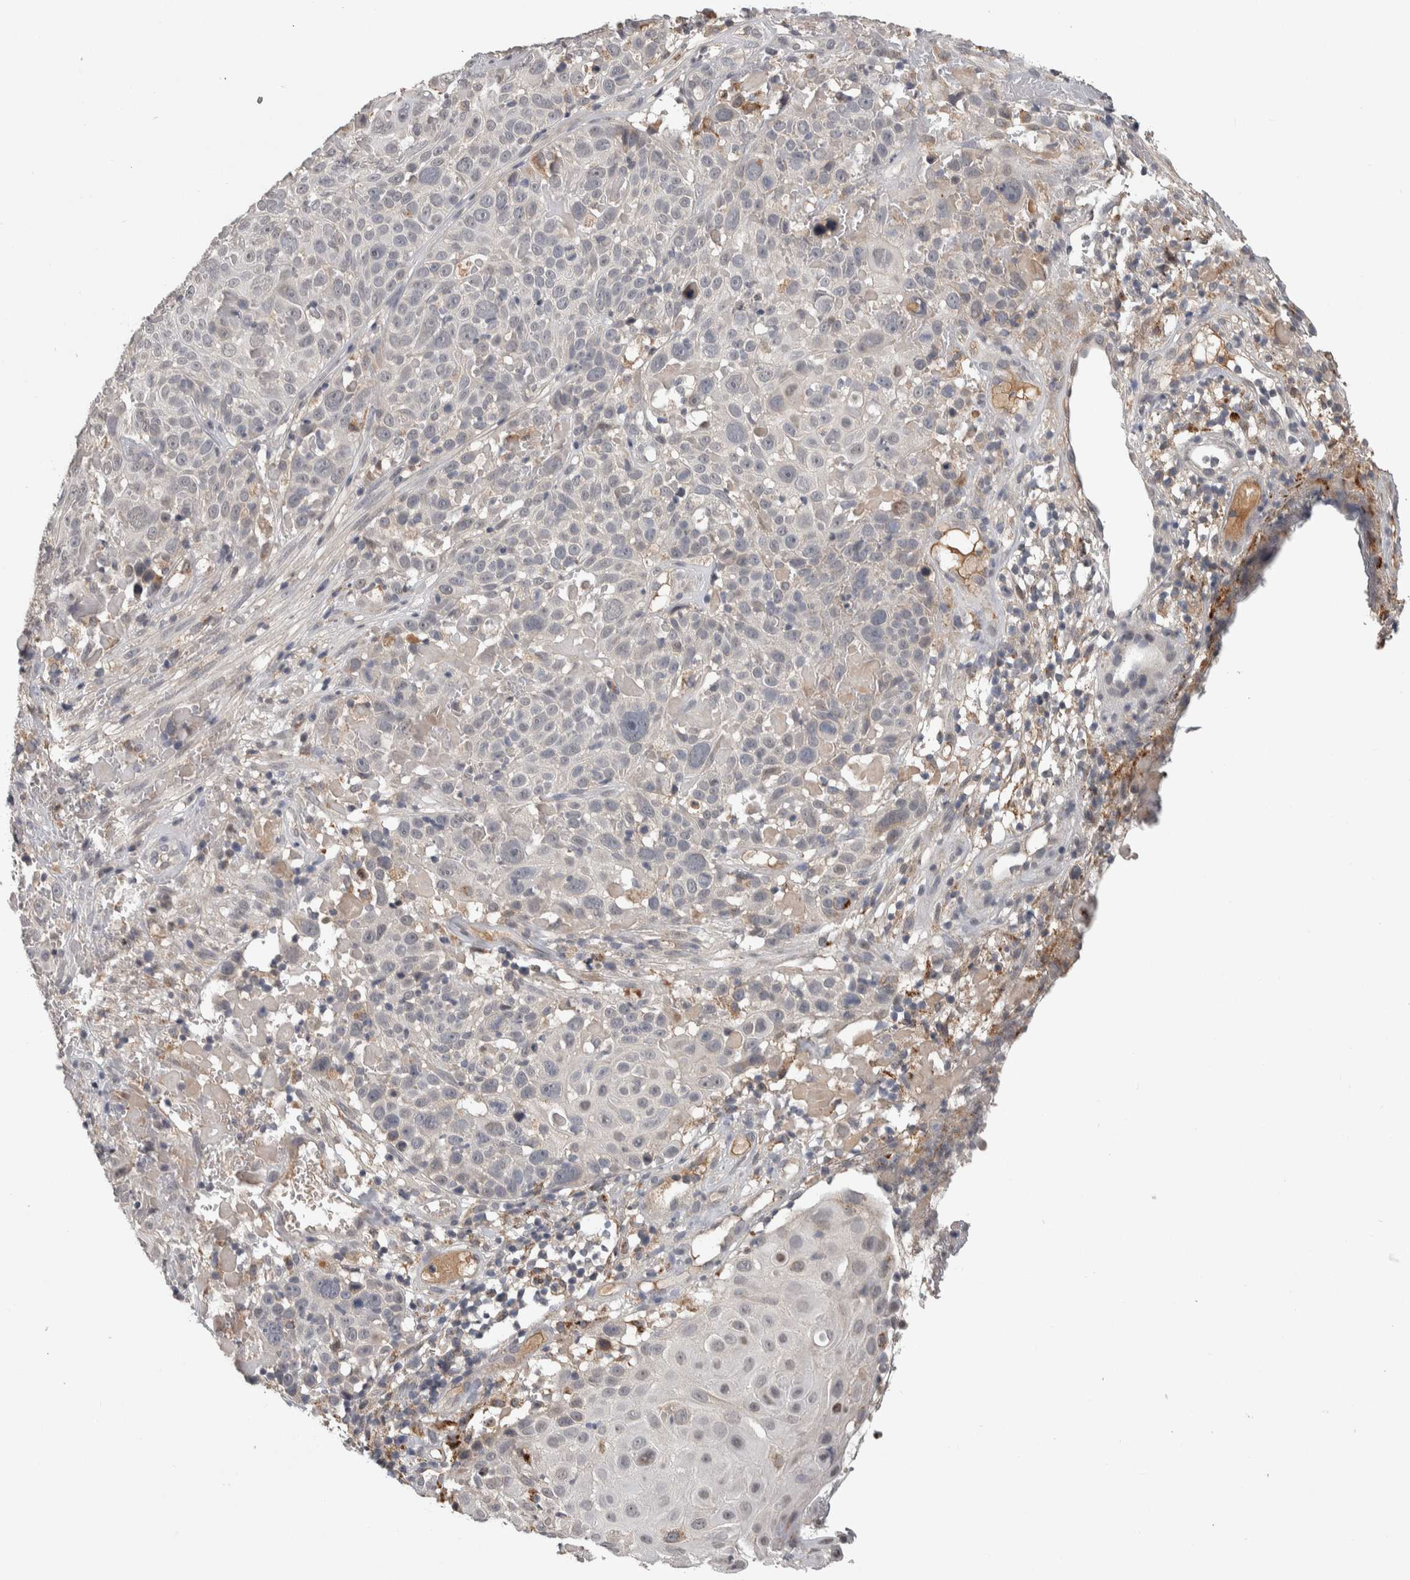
{"staining": {"intensity": "negative", "quantity": "none", "location": "none"}, "tissue": "cervical cancer", "cell_type": "Tumor cells", "image_type": "cancer", "snomed": [{"axis": "morphology", "description": "Squamous cell carcinoma, NOS"}, {"axis": "topography", "description": "Cervix"}], "caption": "This is an immunohistochemistry (IHC) histopathology image of human cervical cancer (squamous cell carcinoma). There is no staining in tumor cells.", "gene": "CHRM3", "patient": {"sex": "female", "age": 74}}